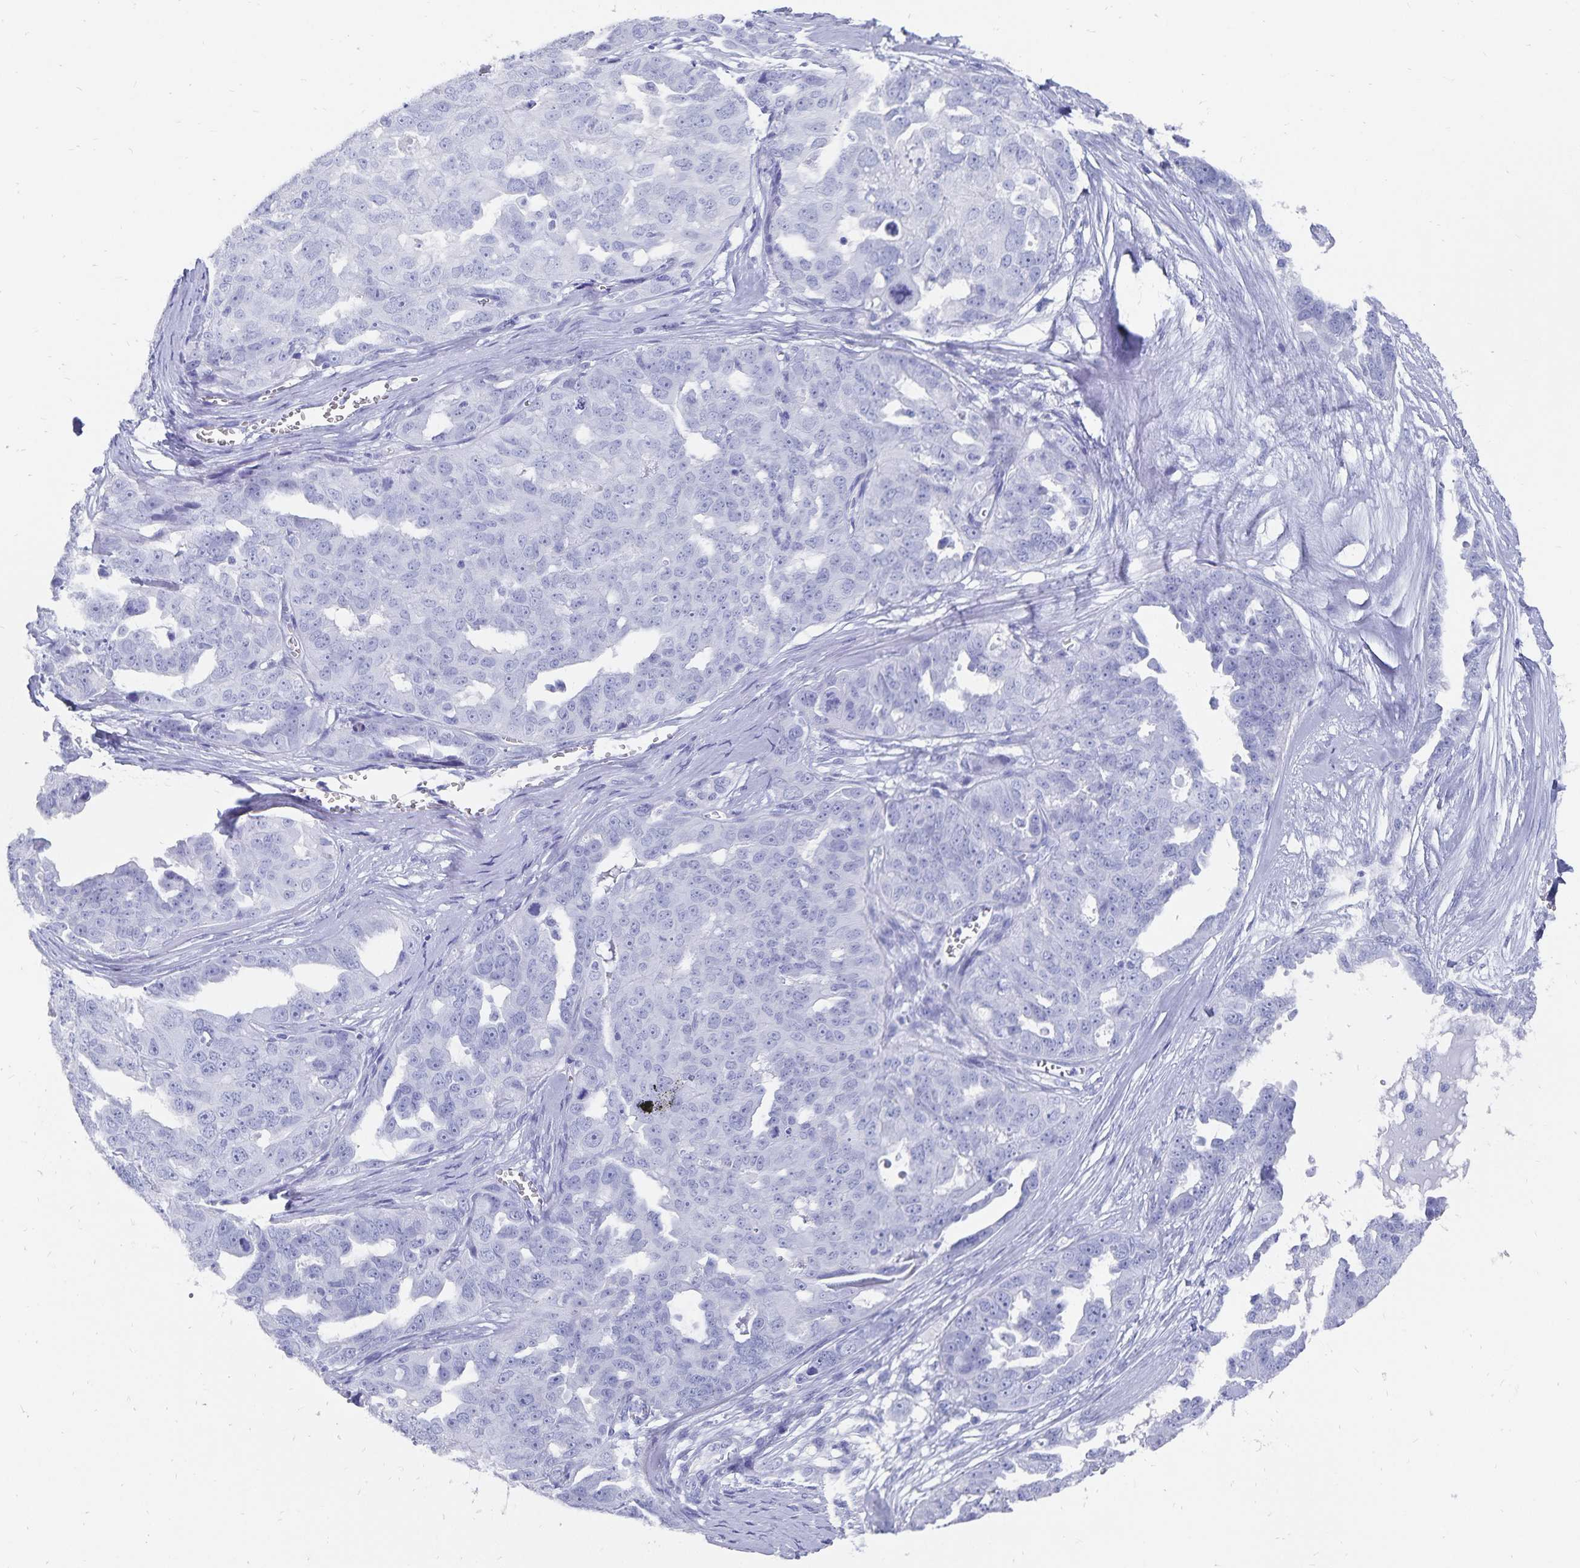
{"staining": {"intensity": "negative", "quantity": "none", "location": "none"}, "tissue": "ovarian cancer", "cell_type": "Tumor cells", "image_type": "cancer", "snomed": [{"axis": "morphology", "description": "Carcinoma, endometroid"}, {"axis": "topography", "description": "Ovary"}], "caption": "Tumor cells are negative for brown protein staining in ovarian cancer. The staining was performed using DAB to visualize the protein expression in brown, while the nuclei were stained in blue with hematoxylin (Magnification: 20x).", "gene": "ADH1A", "patient": {"sex": "female", "age": 70}}